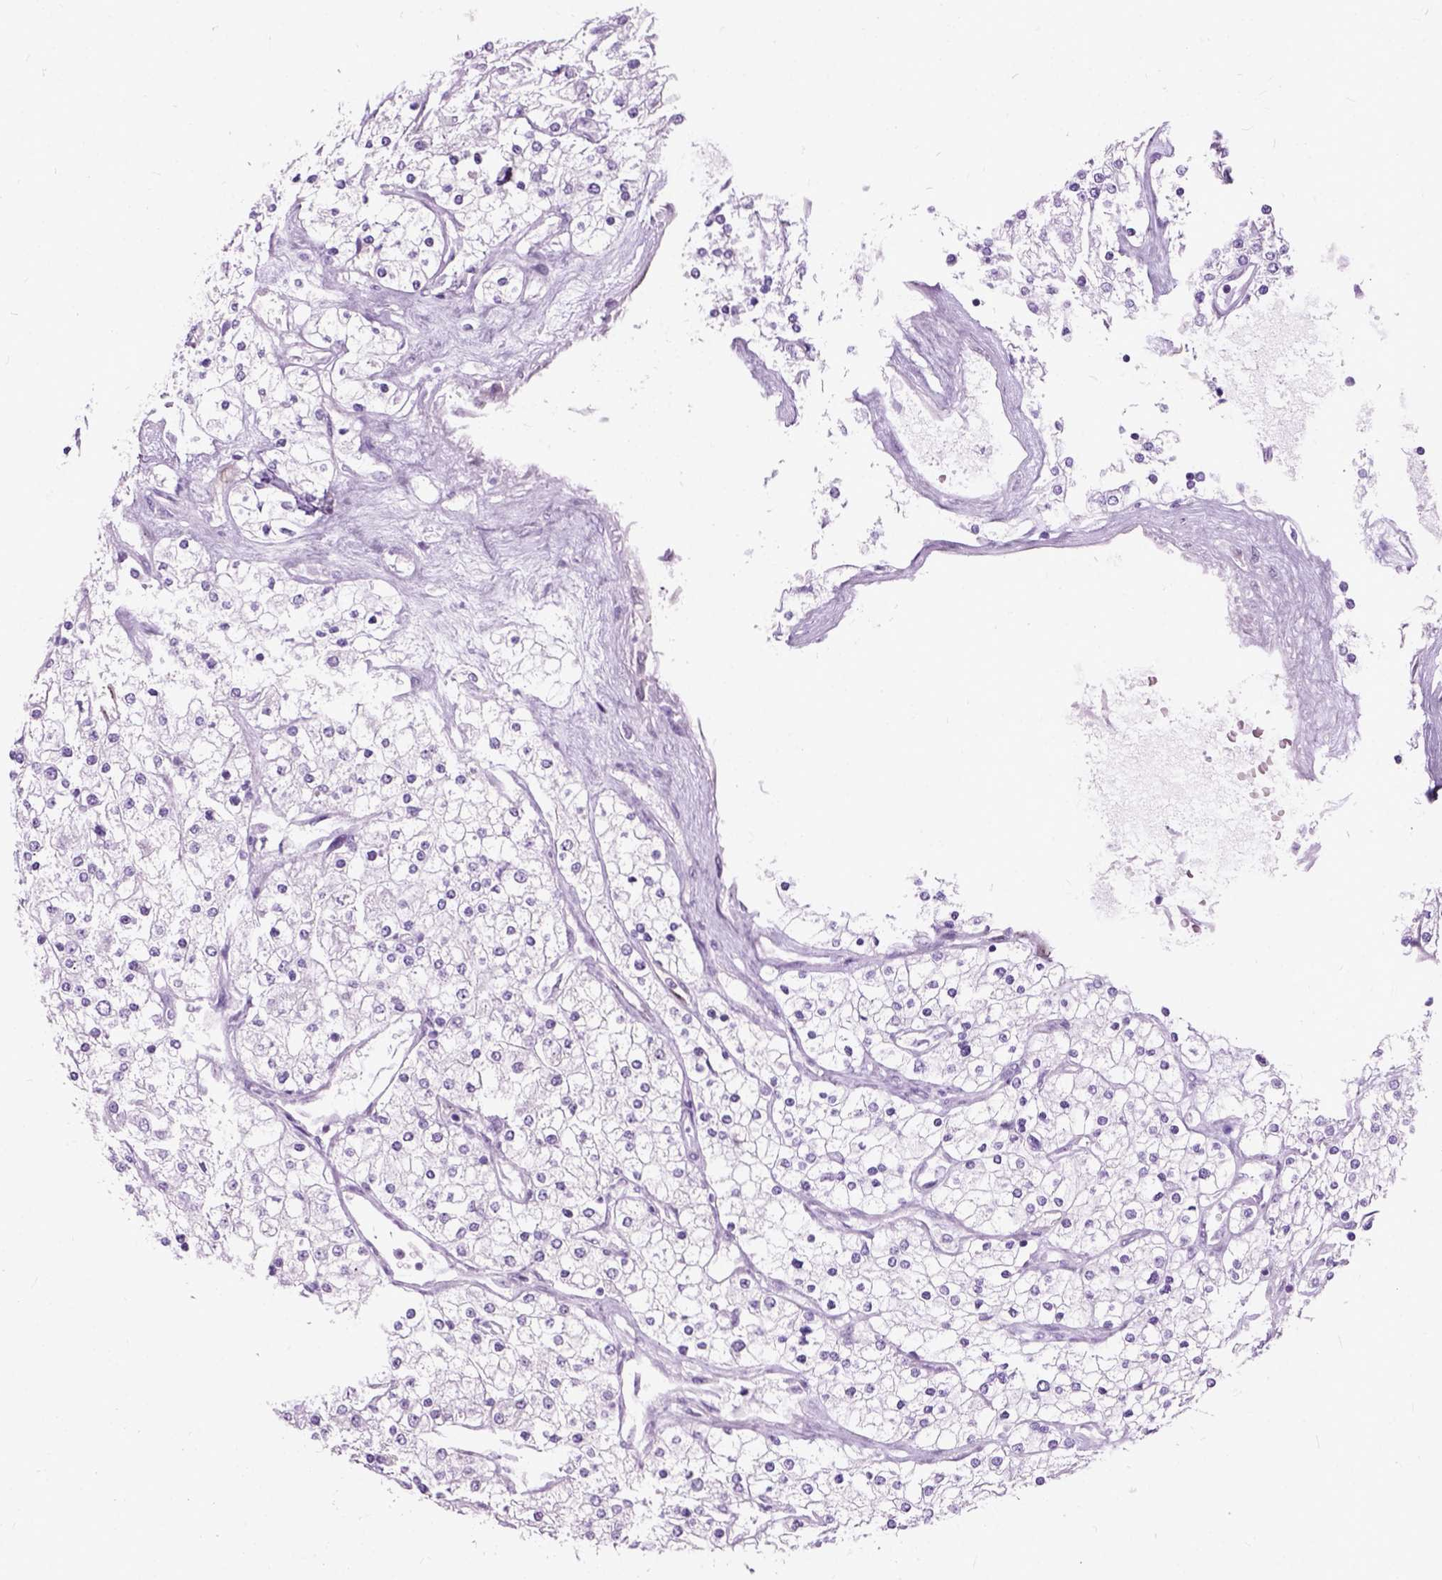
{"staining": {"intensity": "negative", "quantity": "none", "location": "none"}, "tissue": "renal cancer", "cell_type": "Tumor cells", "image_type": "cancer", "snomed": [{"axis": "morphology", "description": "Adenocarcinoma, NOS"}, {"axis": "topography", "description": "Kidney"}], "caption": "An immunohistochemistry (IHC) histopathology image of renal adenocarcinoma is shown. There is no staining in tumor cells of renal adenocarcinoma.", "gene": "AXDND1", "patient": {"sex": "male", "age": 80}}